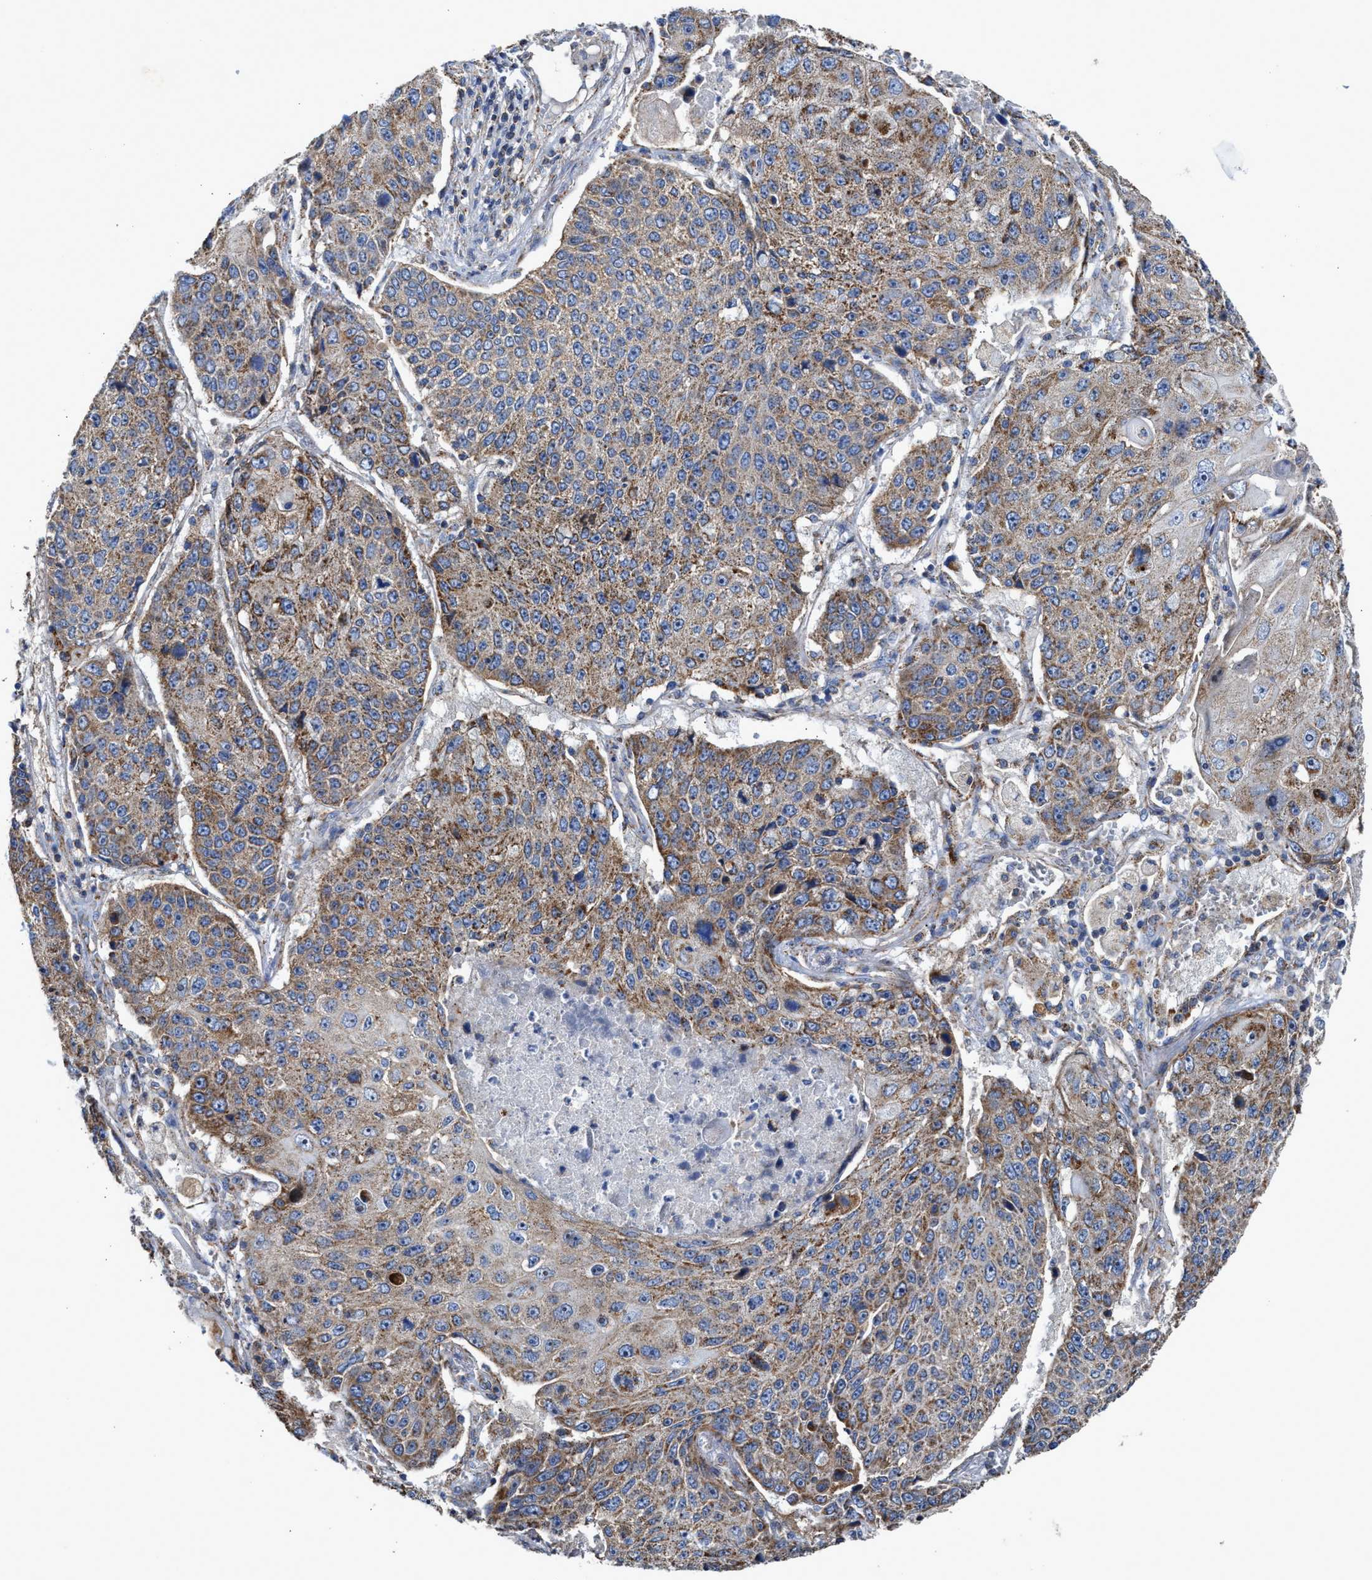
{"staining": {"intensity": "weak", "quantity": ">75%", "location": "cytoplasmic/membranous"}, "tissue": "lung cancer", "cell_type": "Tumor cells", "image_type": "cancer", "snomed": [{"axis": "morphology", "description": "Squamous cell carcinoma, NOS"}, {"axis": "topography", "description": "Lung"}], "caption": "Protein expression analysis of lung squamous cell carcinoma exhibits weak cytoplasmic/membranous staining in approximately >75% of tumor cells.", "gene": "MECR", "patient": {"sex": "male", "age": 61}}